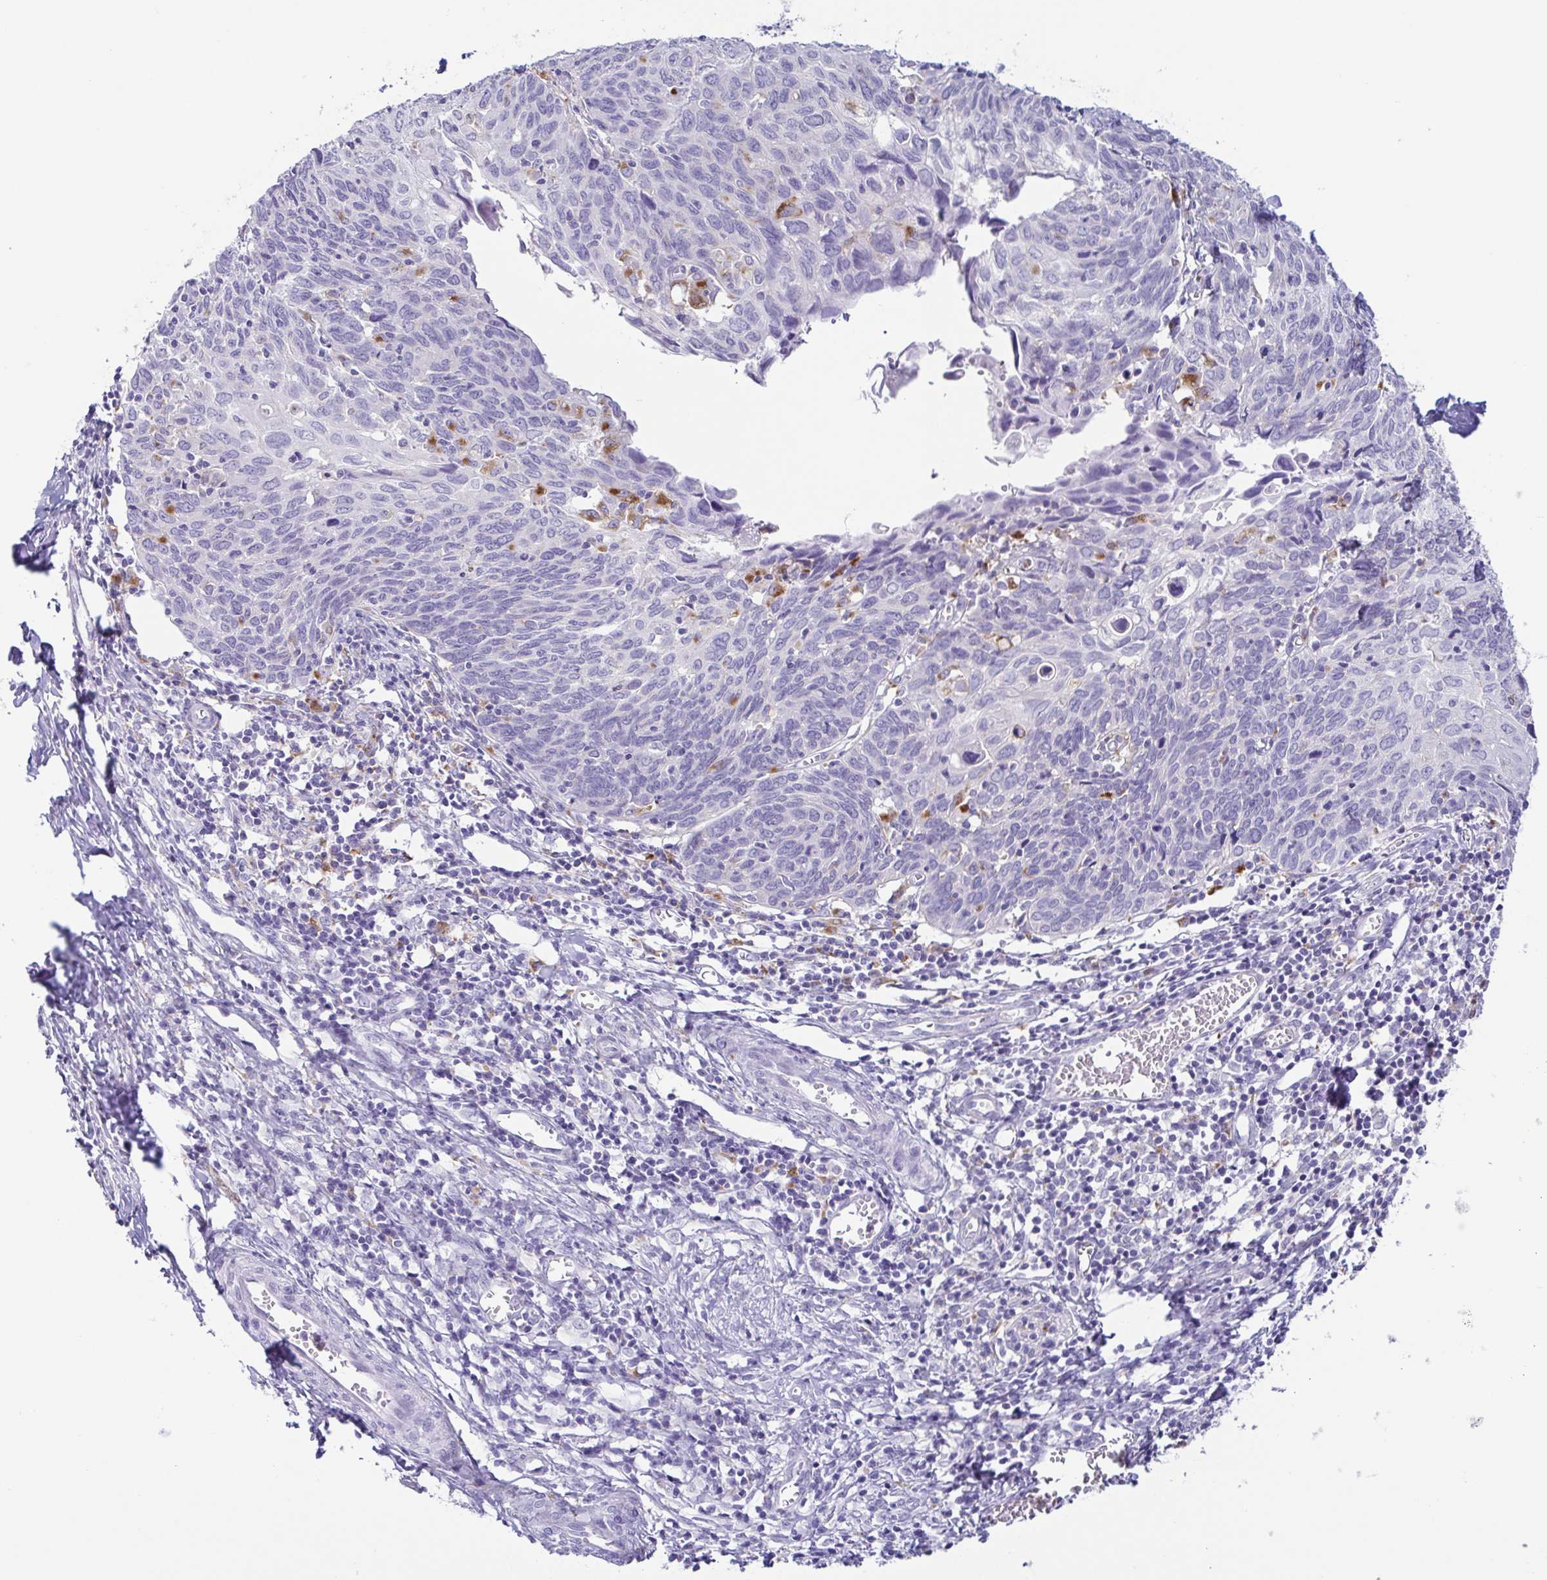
{"staining": {"intensity": "negative", "quantity": "none", "location": "none"}, "tissue": "cervical cancer", "cell_type": "Tumor cells", "image_type": "cancer", "snomed": [{"axis": "morphology", "description": "Squamous cell carcinoma, NOS"}, {"axis": "topography", "description": "Cervix"}], "caption": "Immunohistochemistry (IHC) micrograph of neoplastic tissue: cervical cancer stained with DAB (3,3'-diaminobenzidine) reveals no significant protein positivity in tumor cells.", "gene": "ATP6V1G2", "patient": {"sex": "female", "age": 39}}